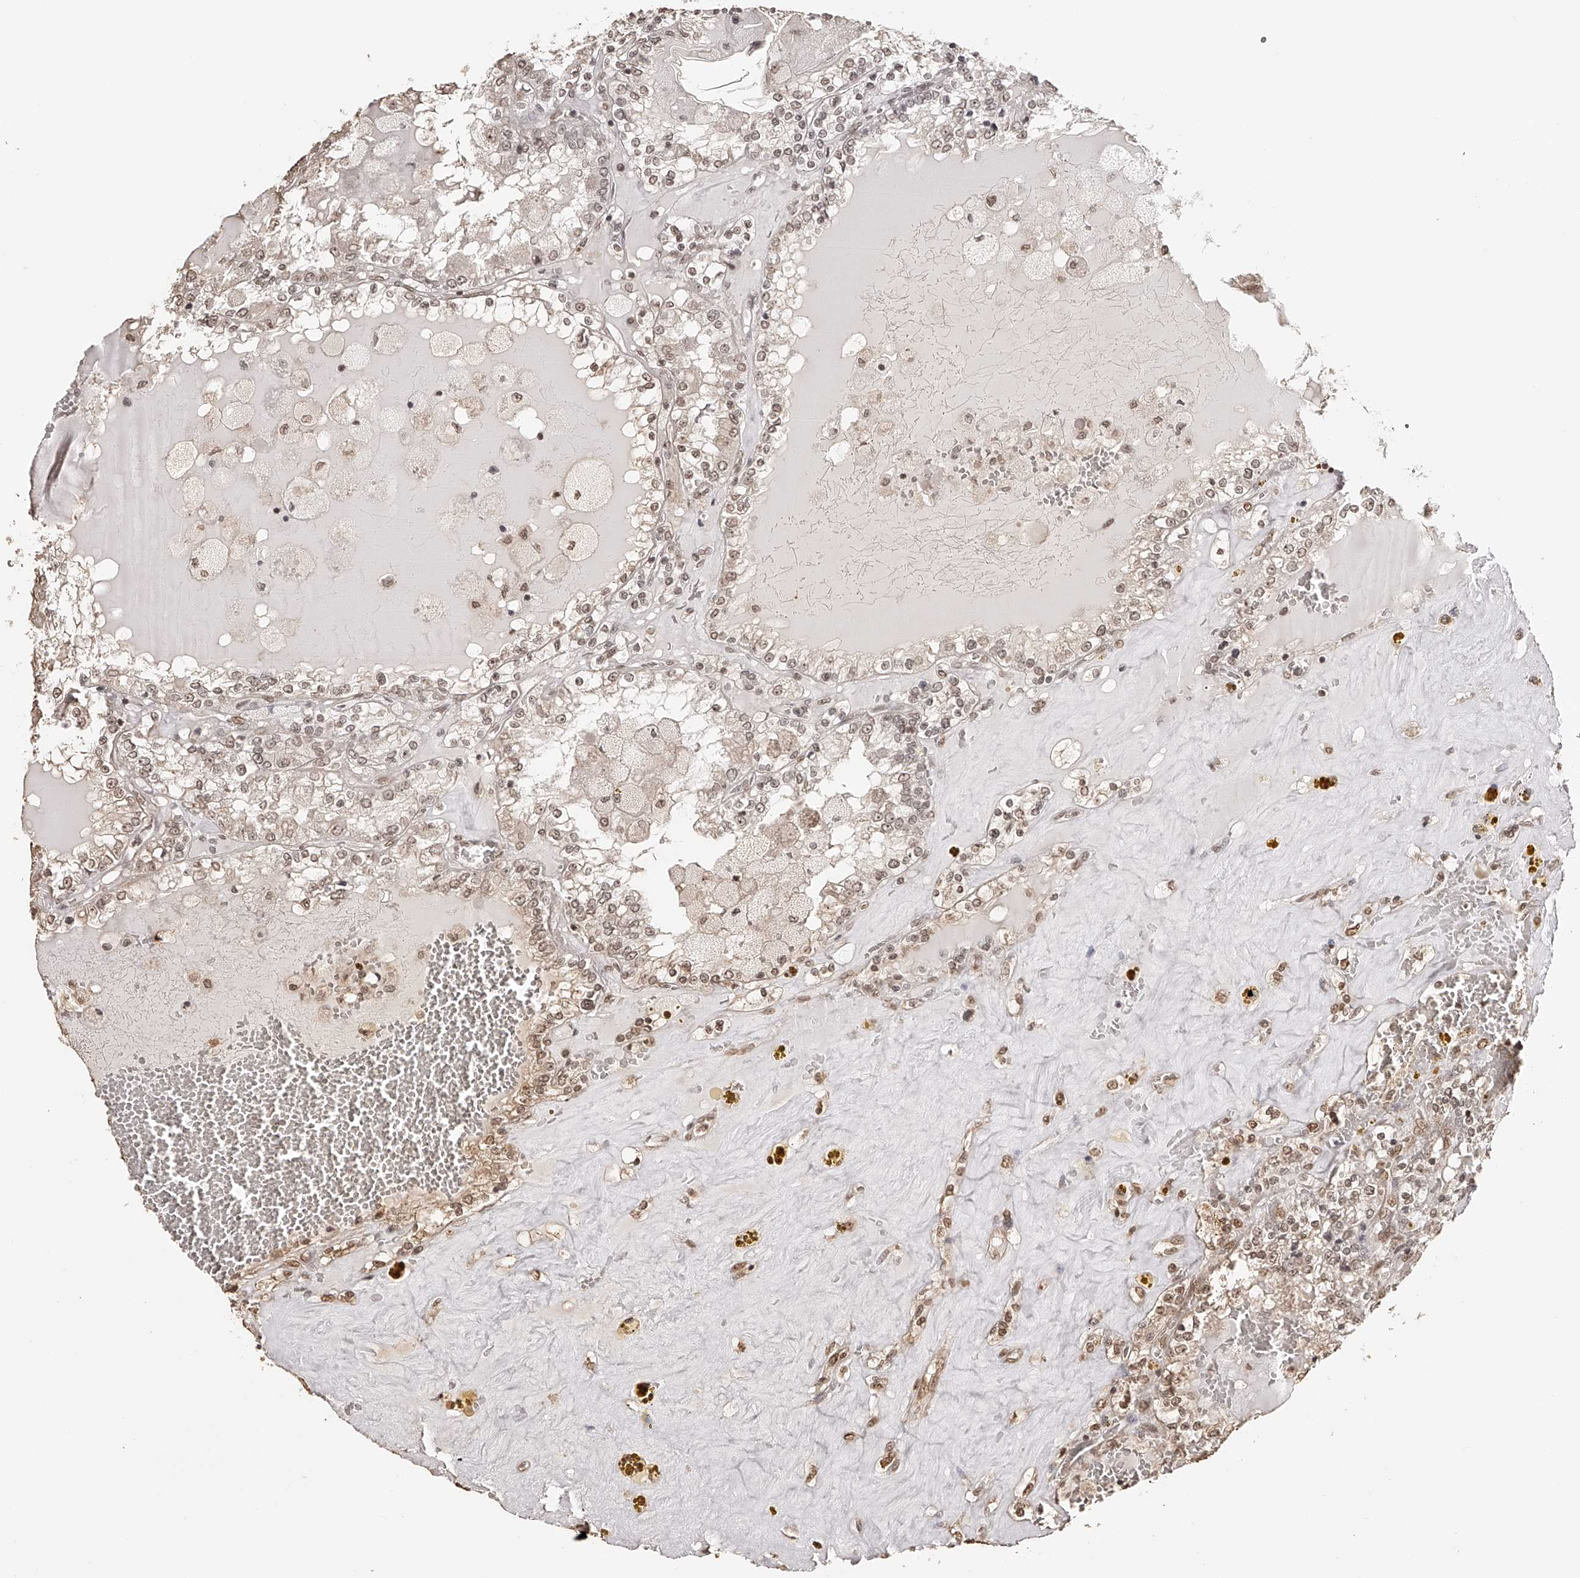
{"staining": {"intensity": "weak", "quantity": ">75%", "location": "nuclear"}, "tissue": "renal cancer", "cell_type": "Tumor cells", "image_type": "cancer", "snomed": [{"axis": "morphology", "description": "Adenocarcinoma, NOS"}, {"axis": "topography", "description": "Kidney"}], "caption": "Renal cancer stained for a protein (brown) displays weak nuclear positive positivity in approximately >75% of tumor cells.", "gene": "ZNF503", "patient": {"sex": "female", "age": 56}}